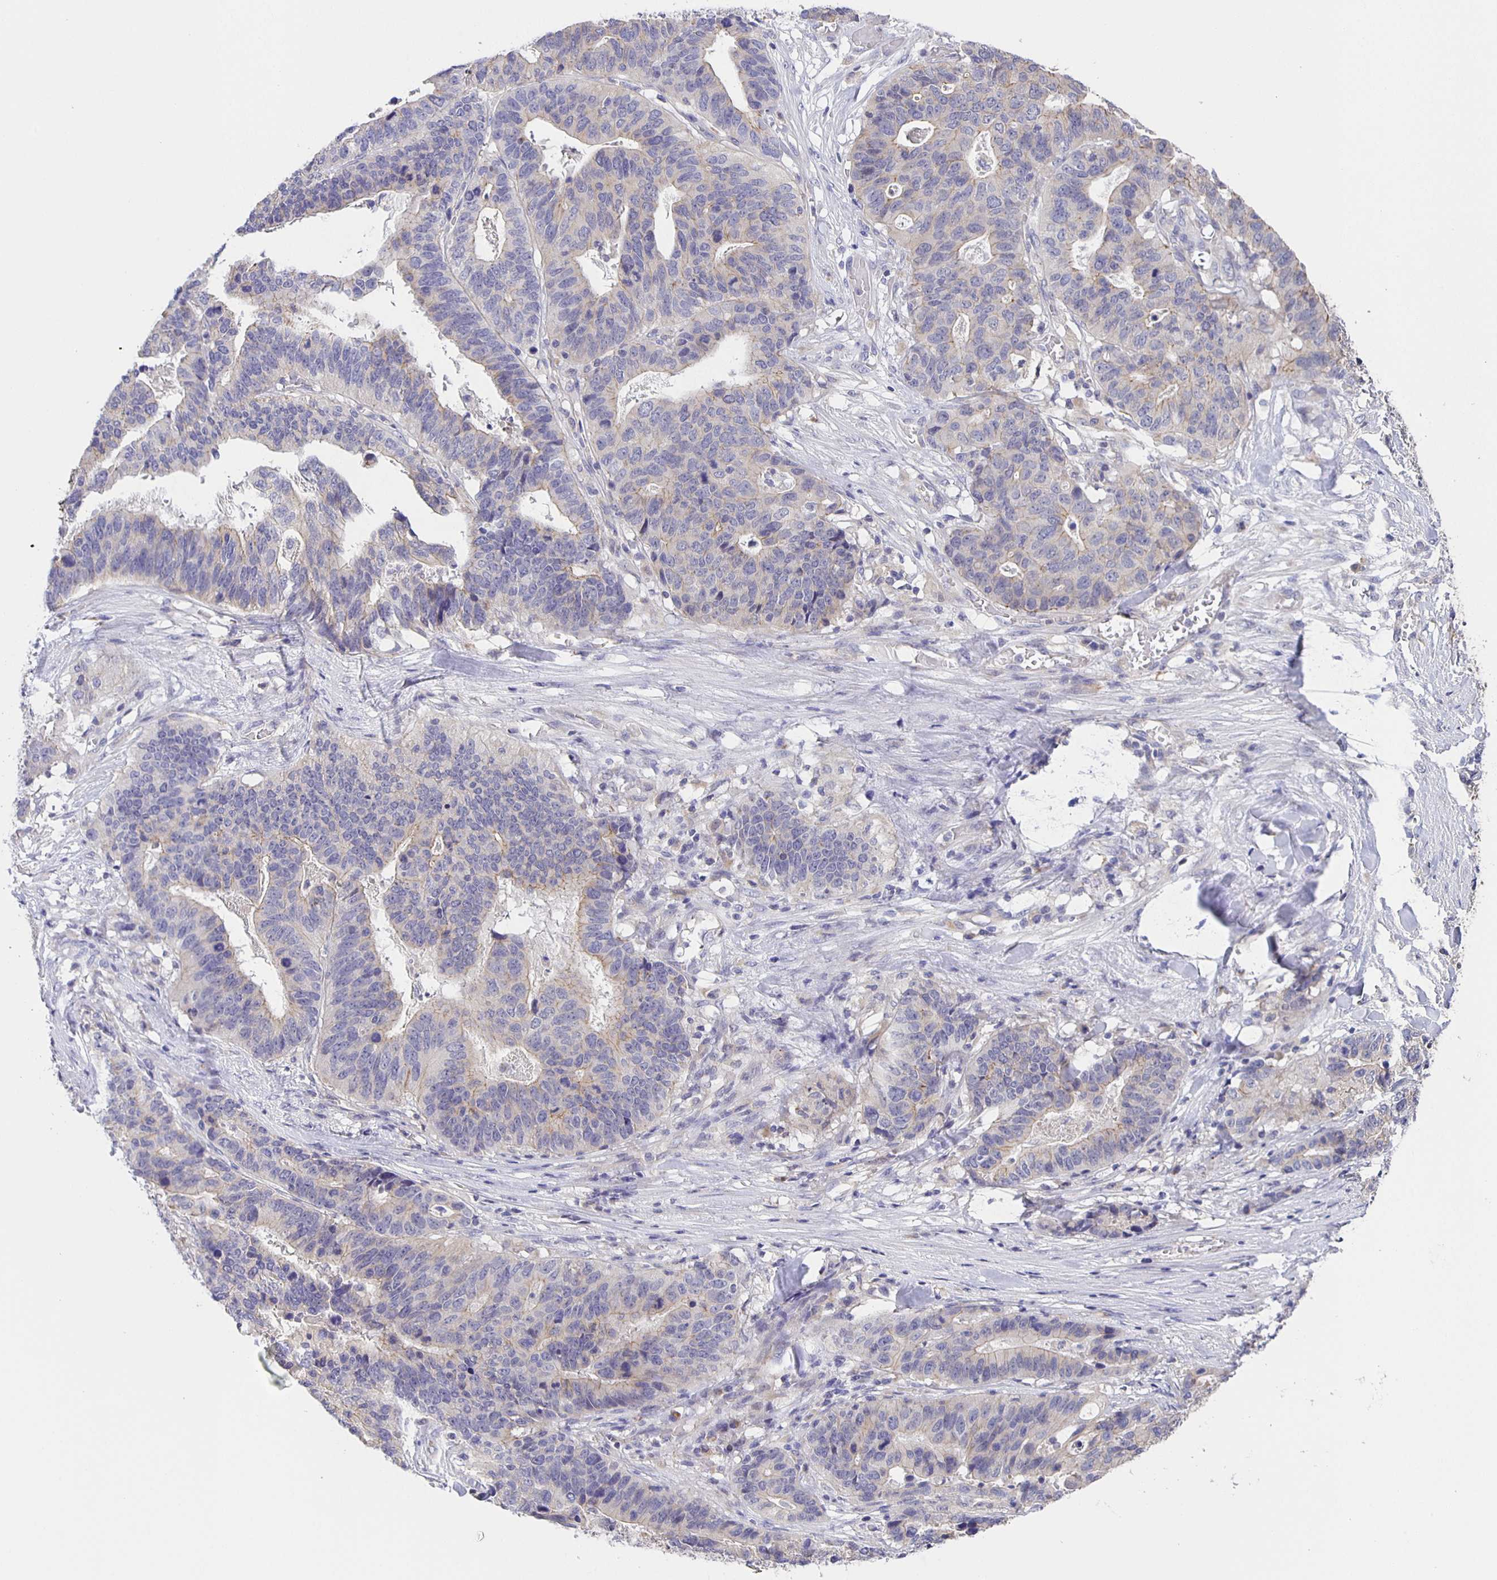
{"staining": {"intensity": "negative", "quantity": "none", "location": "none"}, "tissue": "stomach cancer", "cell_type": "Tumor cells", "image_type": "cancer", "snomed": [{"axis": "morphology", "description": "Adenocarcinoma, NOS"}, {"axis": "topography", "description": "Stomach, upper"}], "caption": "Tumor cells show no significant protein expression in stomach cancer.", "gene": "JMJD4", "patient": {"sex": "female", "age": 67}}